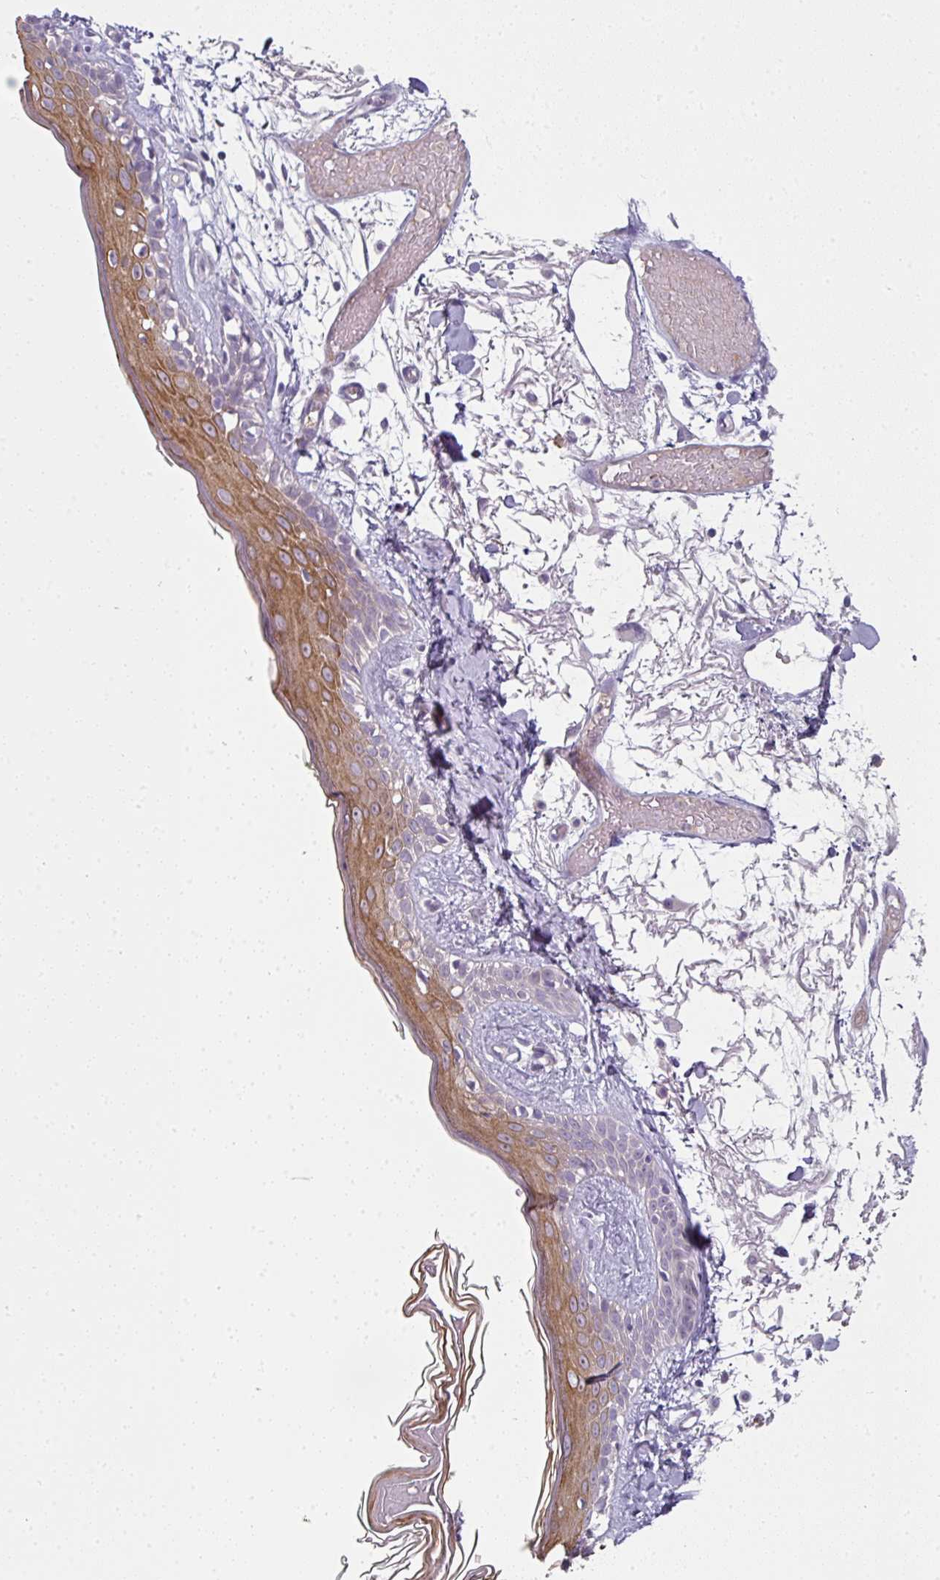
{"staining": {"intensity": "negative", "quantity": "none", "location": "none"}, "tissue": "skin", "cell_type": "Fibroblasts", "image_type": "normal", "snomed": [{"axis": "morphology", "description": "Normal tissue, NOS"}, {"axis": "topography", "description": "Skin"}], "caption": "The histopathology image reveals no significant expression in fibroblasts of skin.", "gene": "FHAD1", "patient": {"sex": "male", "age": 79}}